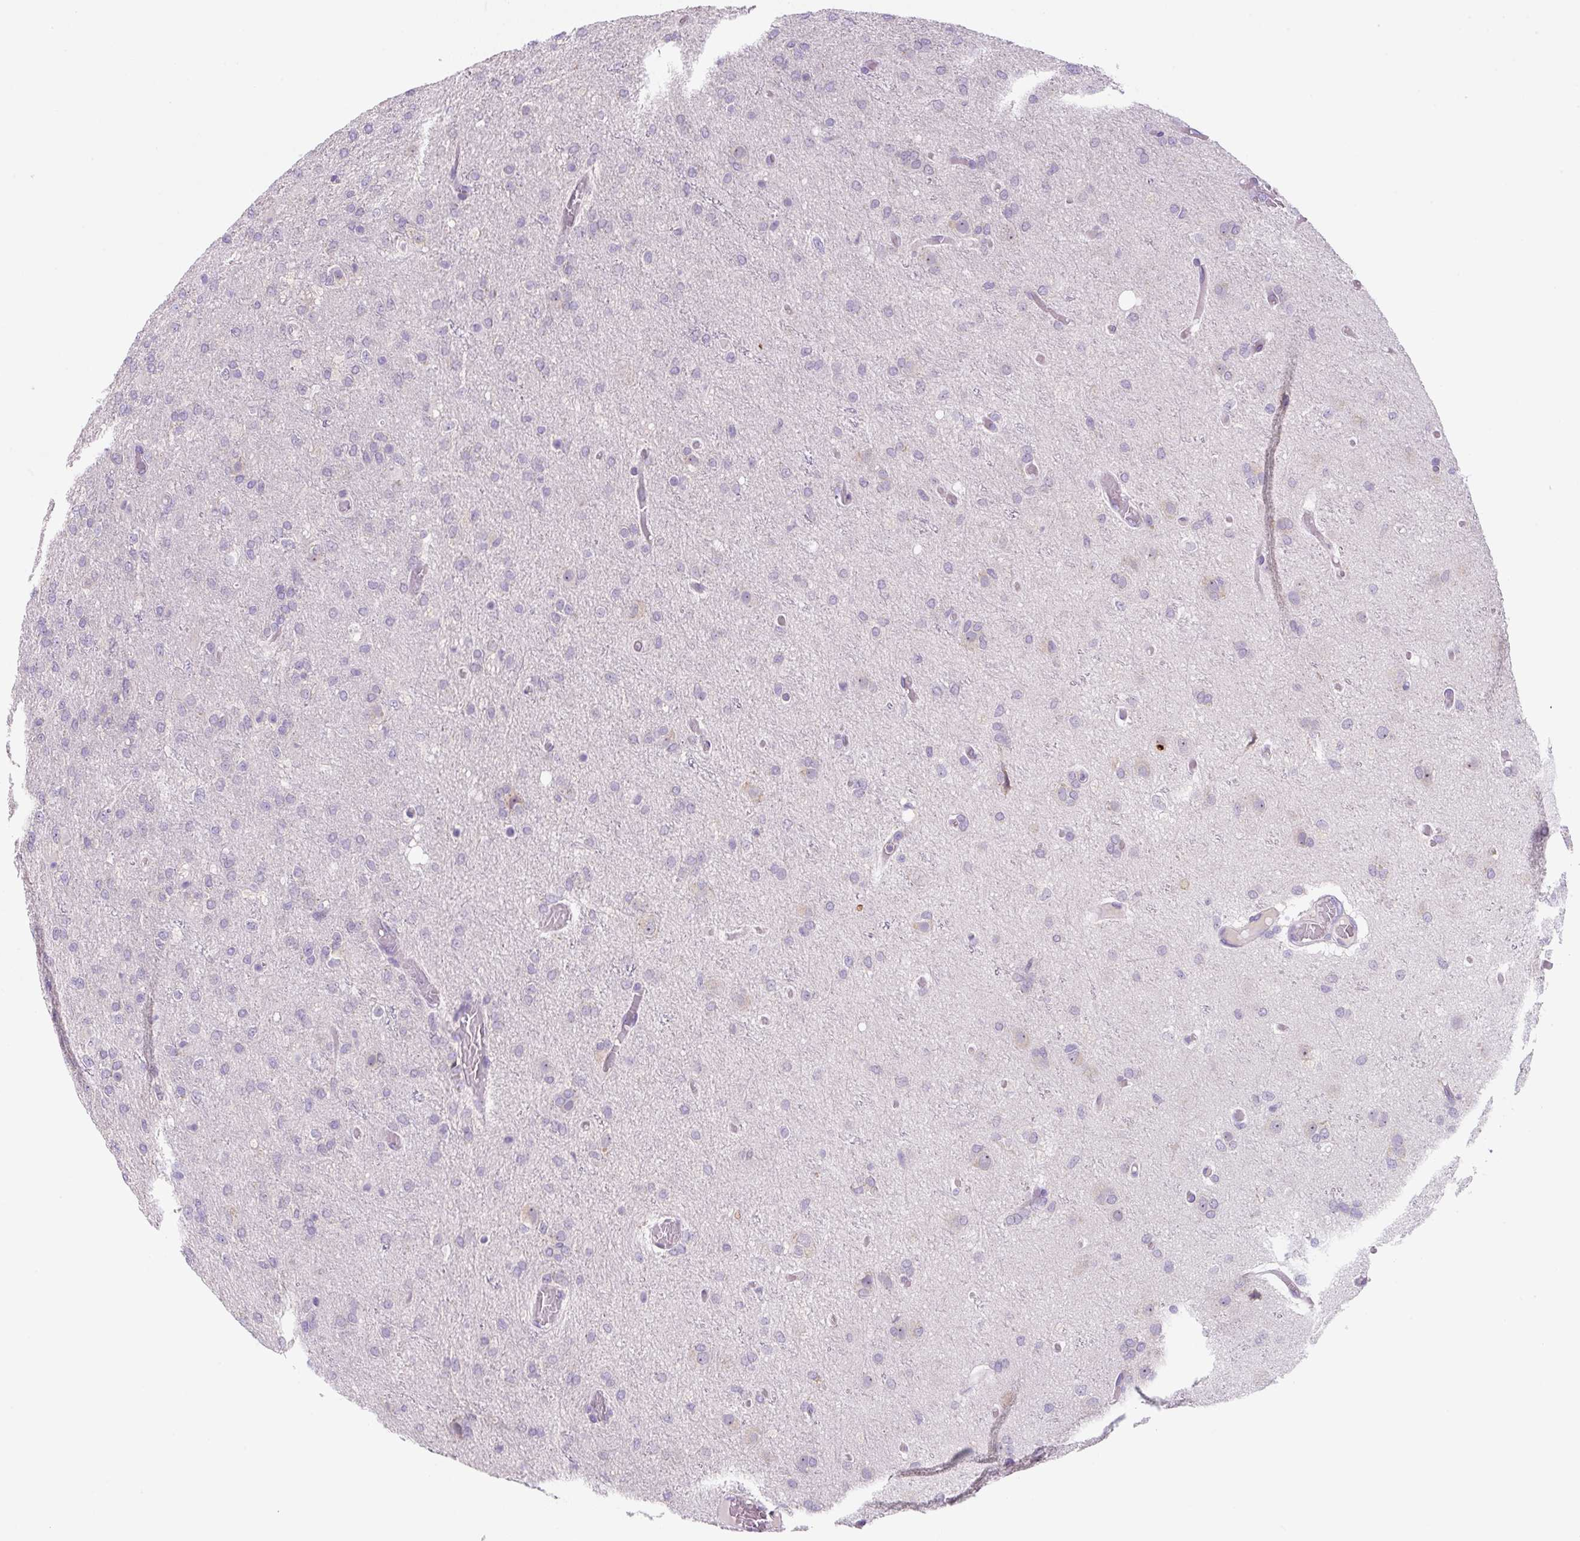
{"staining": {"intensity": "negative", "quantity": "none", "location": "none"}, "tissue": "glioma", "cell_type": "Tumor cells", "image_type": "cancer", "snomed": [{"axis": "morphology", "description": "Glioma, malignant, High grade"}, {"axis": "topography", "description": "Brain"}], "caption": "Immunohistochemical staining of human glioma demonstrates no significant staining in tumor cells.", "gene": "FZD5", "patient": {"sex": "female", "age": 74}}